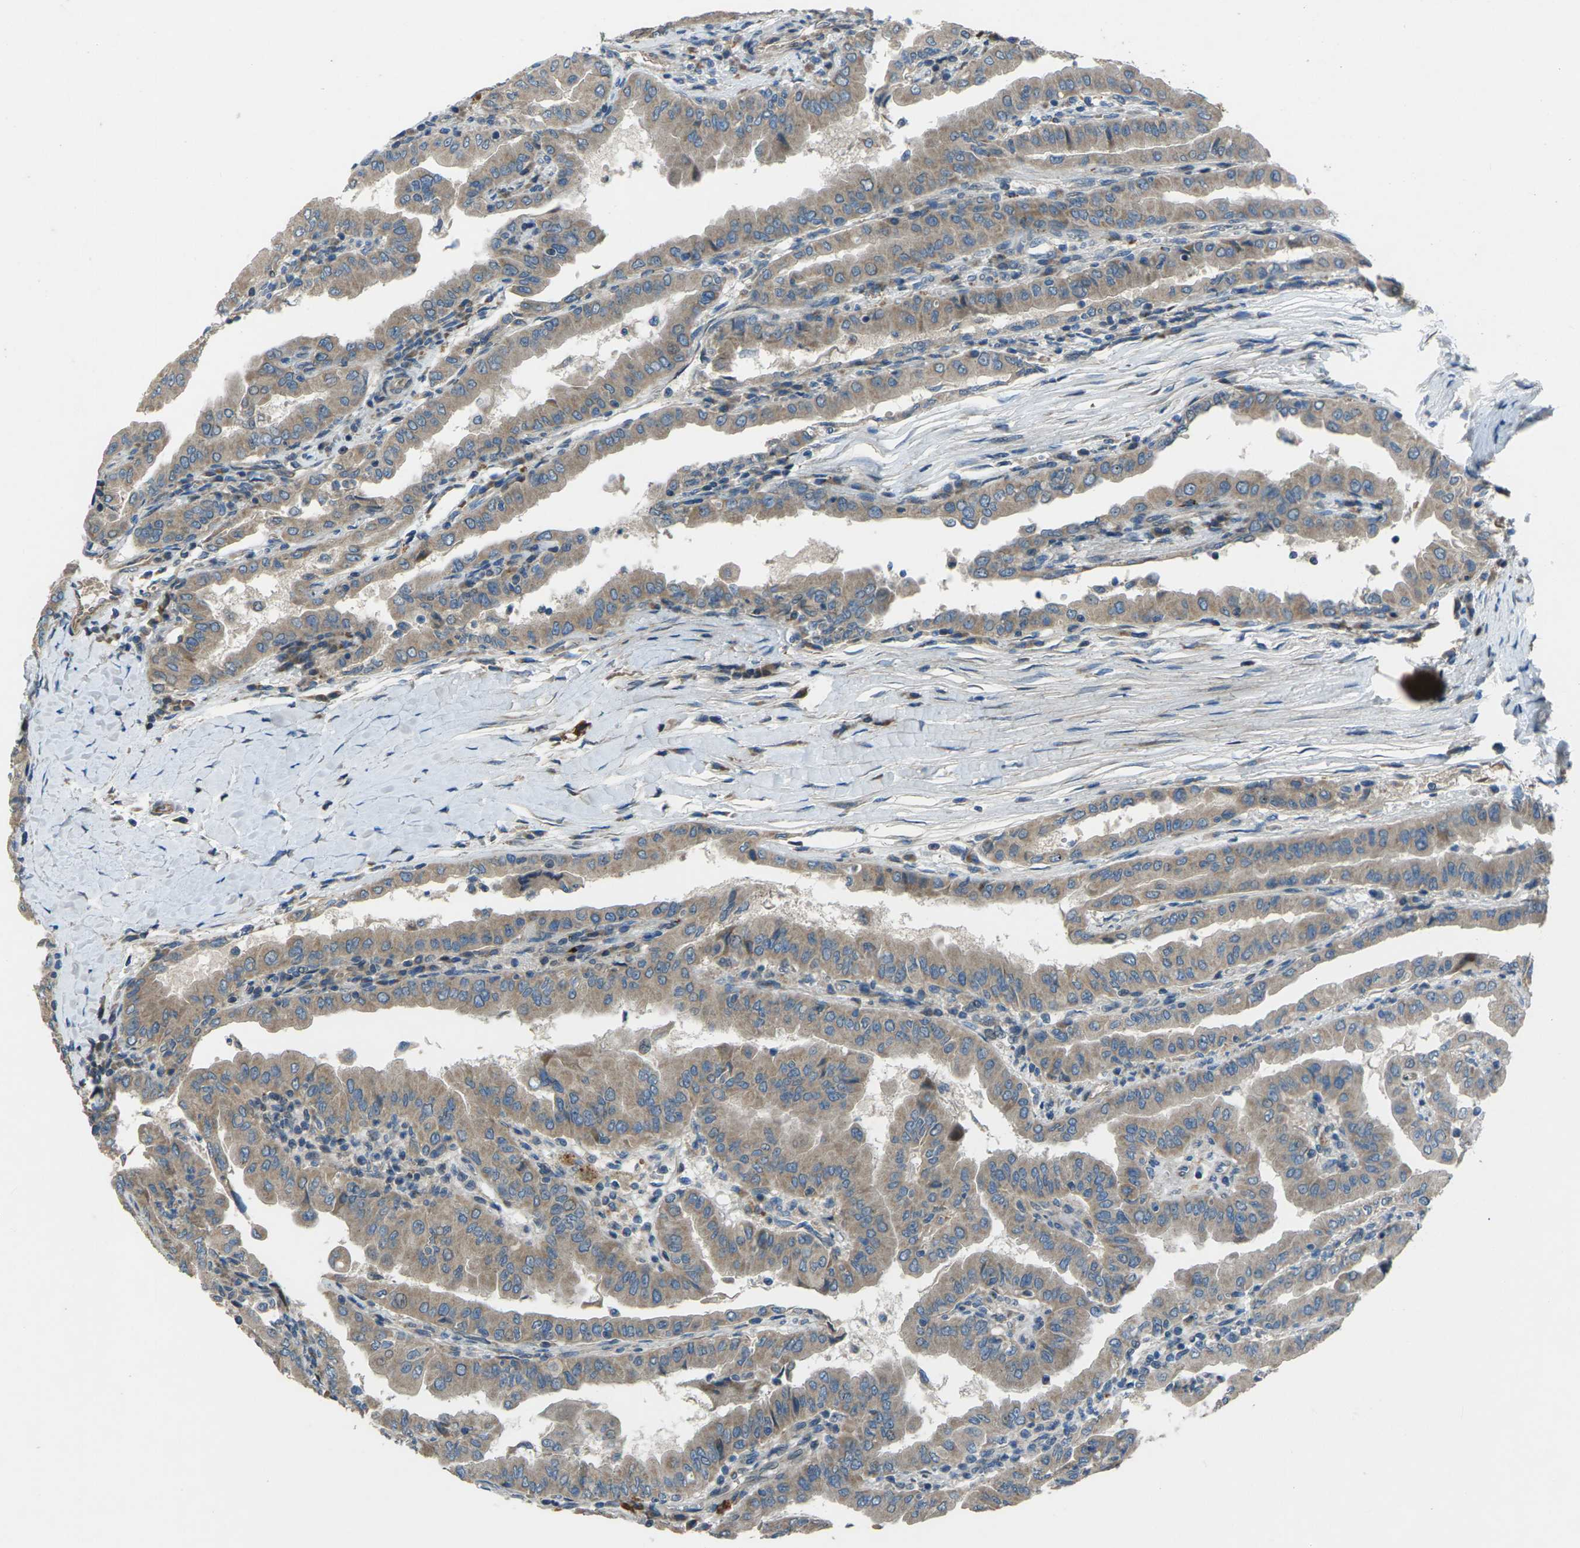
{"staining": {"intensity": "moderate", "quantity": ">75%", "location": "cytoplasmic/membranous"}, "tissue": "thyroid cancer", "cell_type": "Tumor cells", "image_type": "cancer", "snomed": [{"axis": "morphology", "description": "Papillary adenocarcinoma, NOS"}, {"axis": "topography", "description": "Thyroid gland"}], "caption": "Protein expression analysis of thyroid cancer (papillary adenocarcinoma) displays moderate cytoplasmic/membranous positivity in about >75% of tumor cells.", "gene": "EDNRA", "patient": {"sex": "male", "age": 33}}